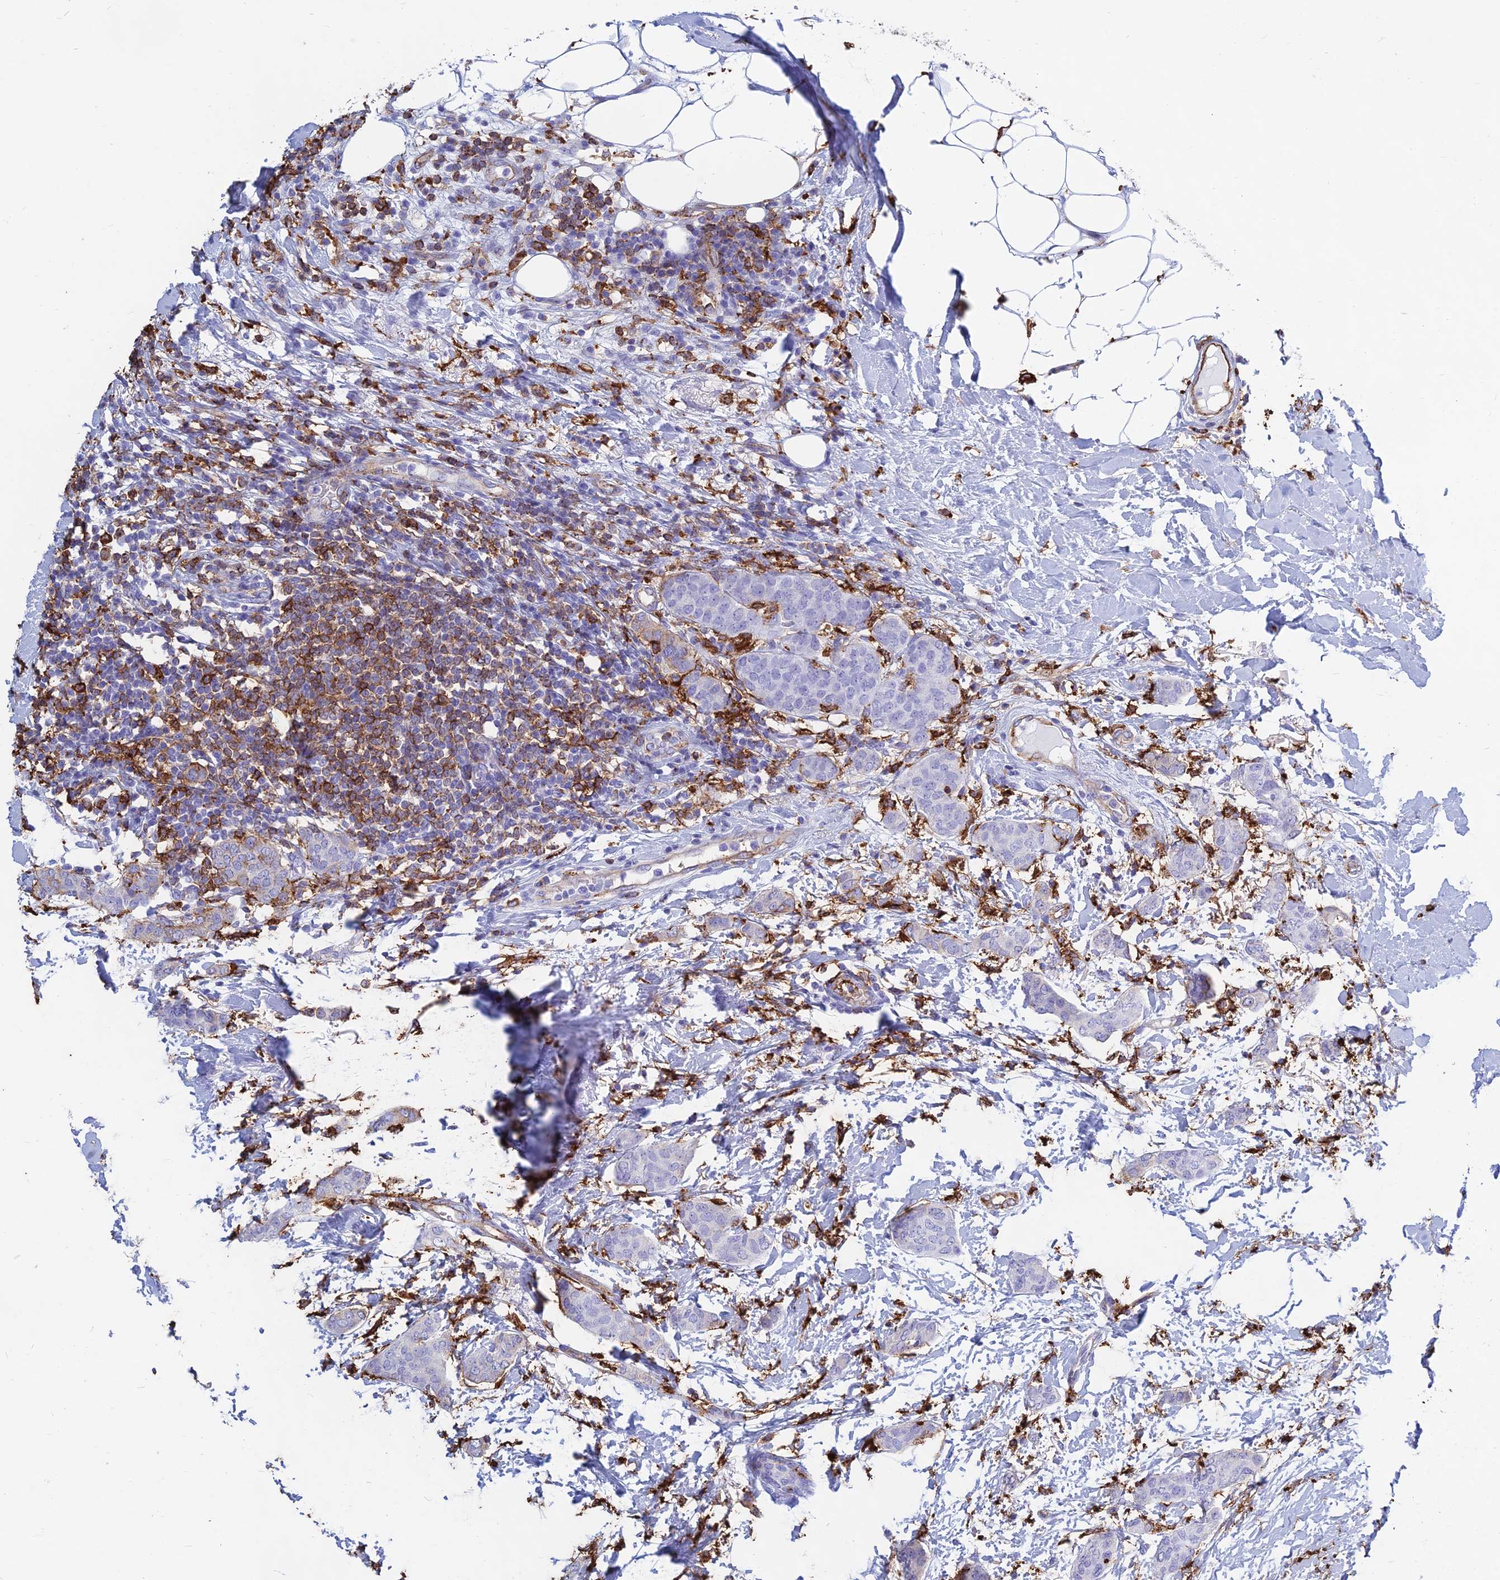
{"staining": {"intensity": "negative", "quantity": "none", "location": "none"}, "tissue": "breast cancer", "cell_type": "Tumor cells", "image_type": "cancer", "snomed": [{"axis": "morphology", "description": "Duct carcinoma"}, {"axis": "topography", "description": "Breast"}], "caption": "Immunohistochemistry (IHC) micrograph of human breast cancer (intraductal carcinoma) stained for a protein (brown), which reveals no staining in tumor cells. (DAB (3,3'-diaminobenzidine) IHC visualized using brightfield microscopy, high magnification).", "gene": "HLA-DRB1", "patient": {"sex": "female", "age": 72}}